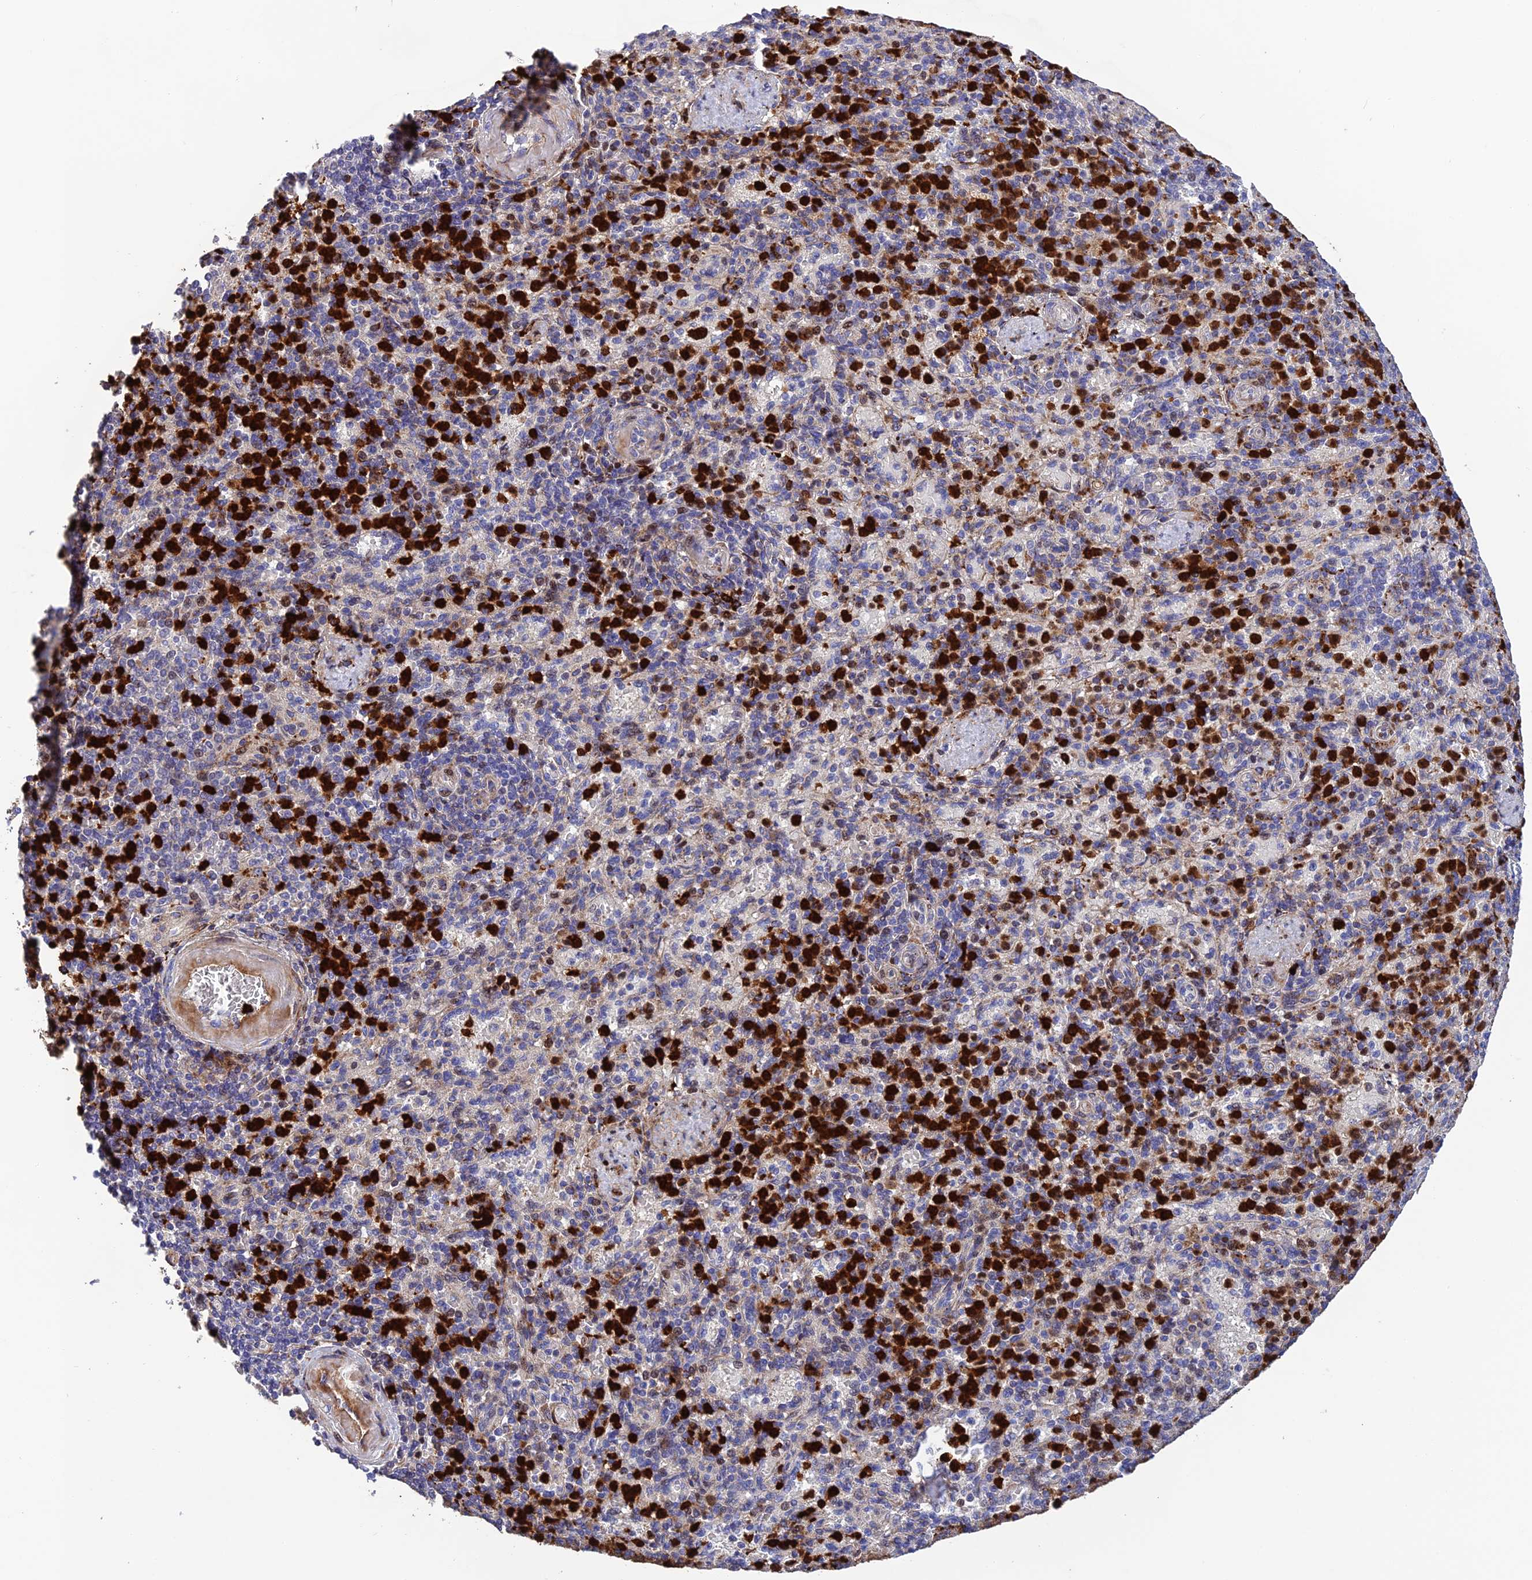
{"staining": {"intensity": "strong", "quantity": "25%-75%", "location": "cytoplasmic/membranous,nuclear"}, "tissue": "spleen", "cell_type": "Cells in red pulp", "image_type": "normal", "snomed": [{"axis": "morphology", "description": "Normal tissue, NOS"}, {"axis": "topography", "description": "Spleen"}], "caption": "Brown immunohistochemical staining in benign human spleen shows strong cytoplasmic/membranous,nuclear positivity in about 25%-75% of cells in red pulp. (Brightfield microscopy of DAB IHC at high magnification).", "gene": "CPSF4L", "patient": {"sex": "female", "age": 74}}